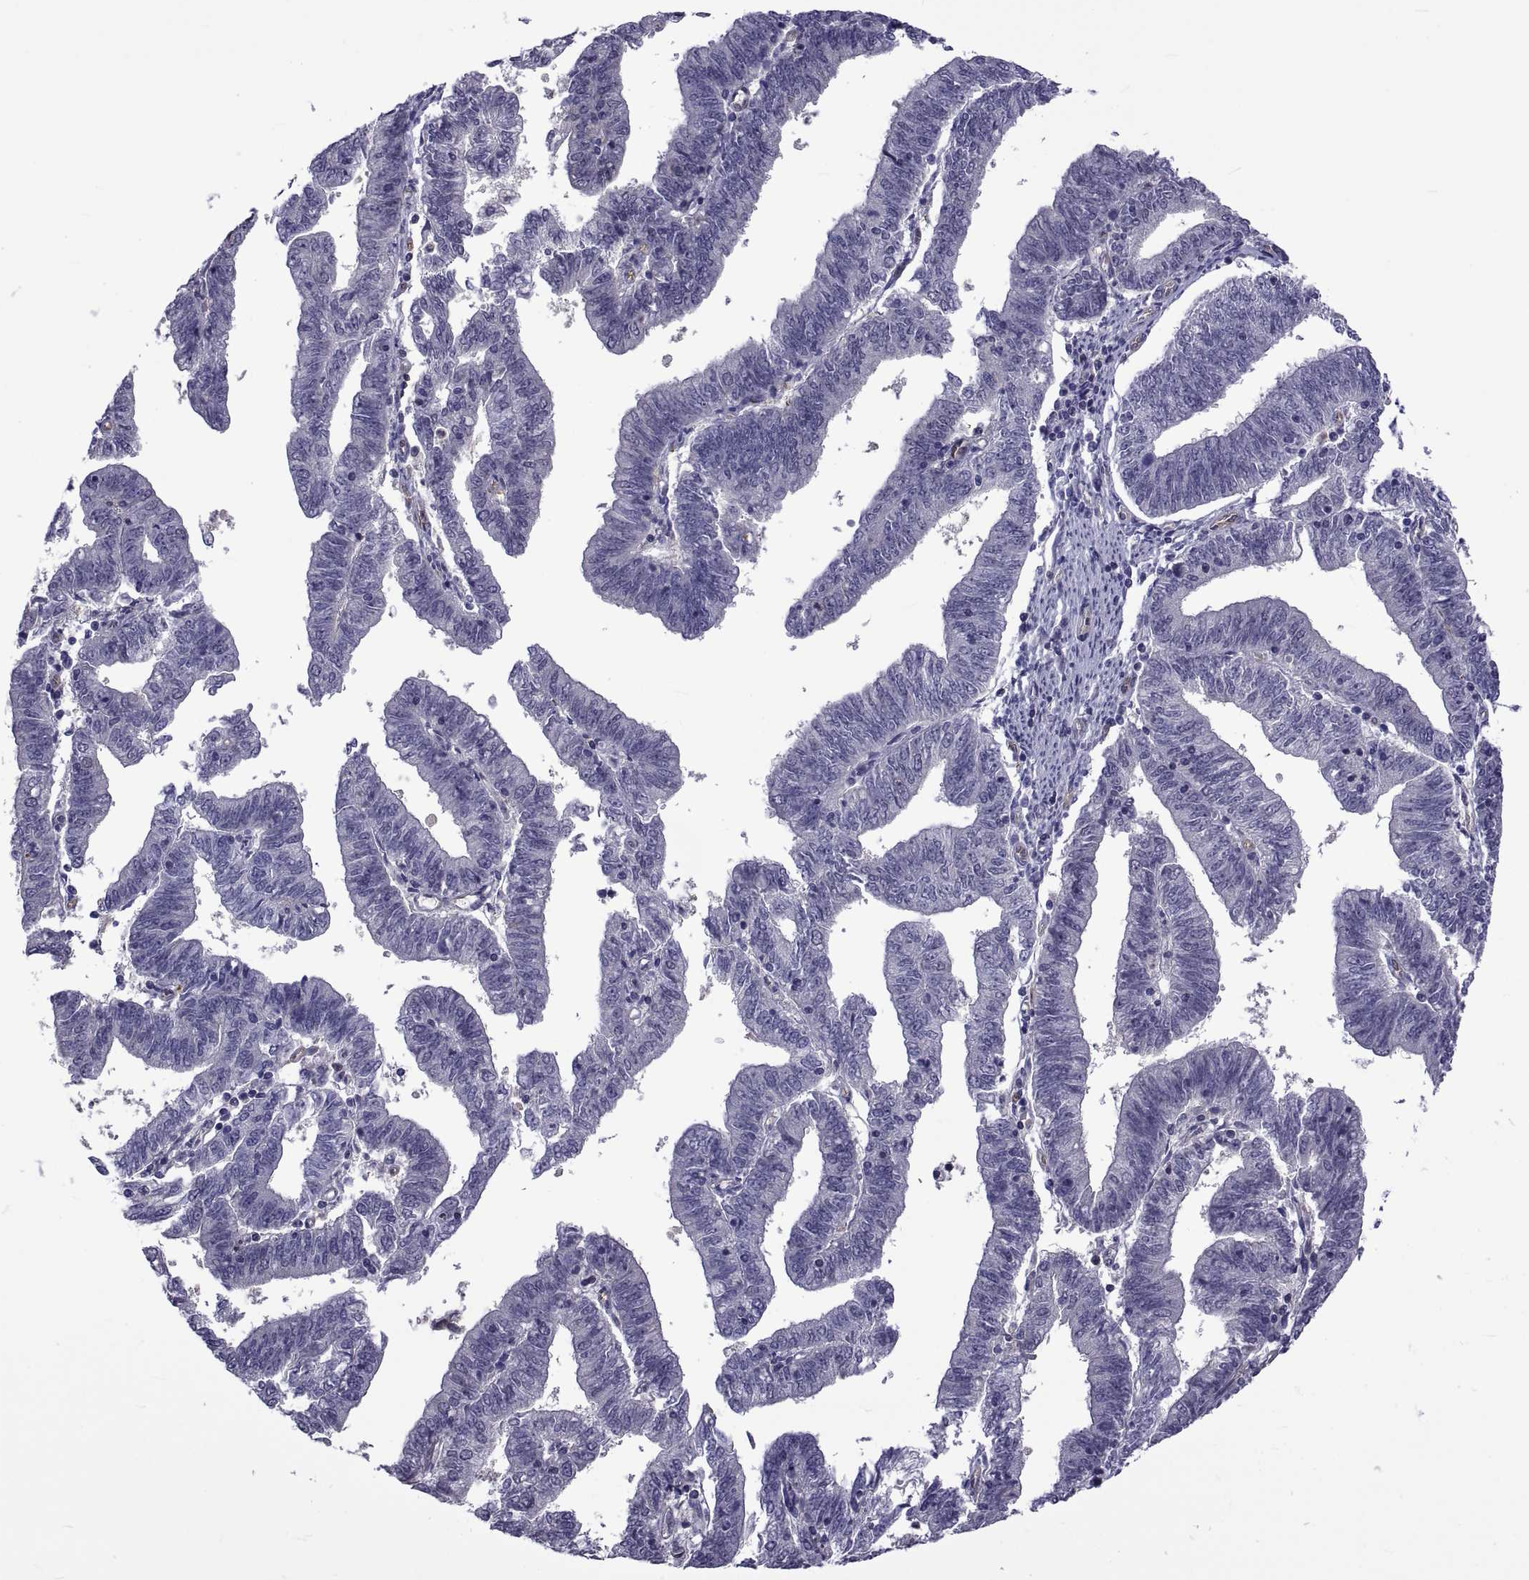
{"staining": {"intensity": "negative", "quantity": "none", "location": "none"}, "tissue": "endometrial cancer", "cell_type": "Tumor cells", "image_type": "cancer", "snomed": [{"axis": "morphology", "description": "Adenocarcinoma, NOS"}, {"axis": "topography", "description": "Endometrium"}], "caption": "Adenocarcinoma (endometrial) was stained to show a protein in brown. There is no significant staining in tumor cells.", "gene": "LCN9", "patient": {"sex": "female", "age": 82}}